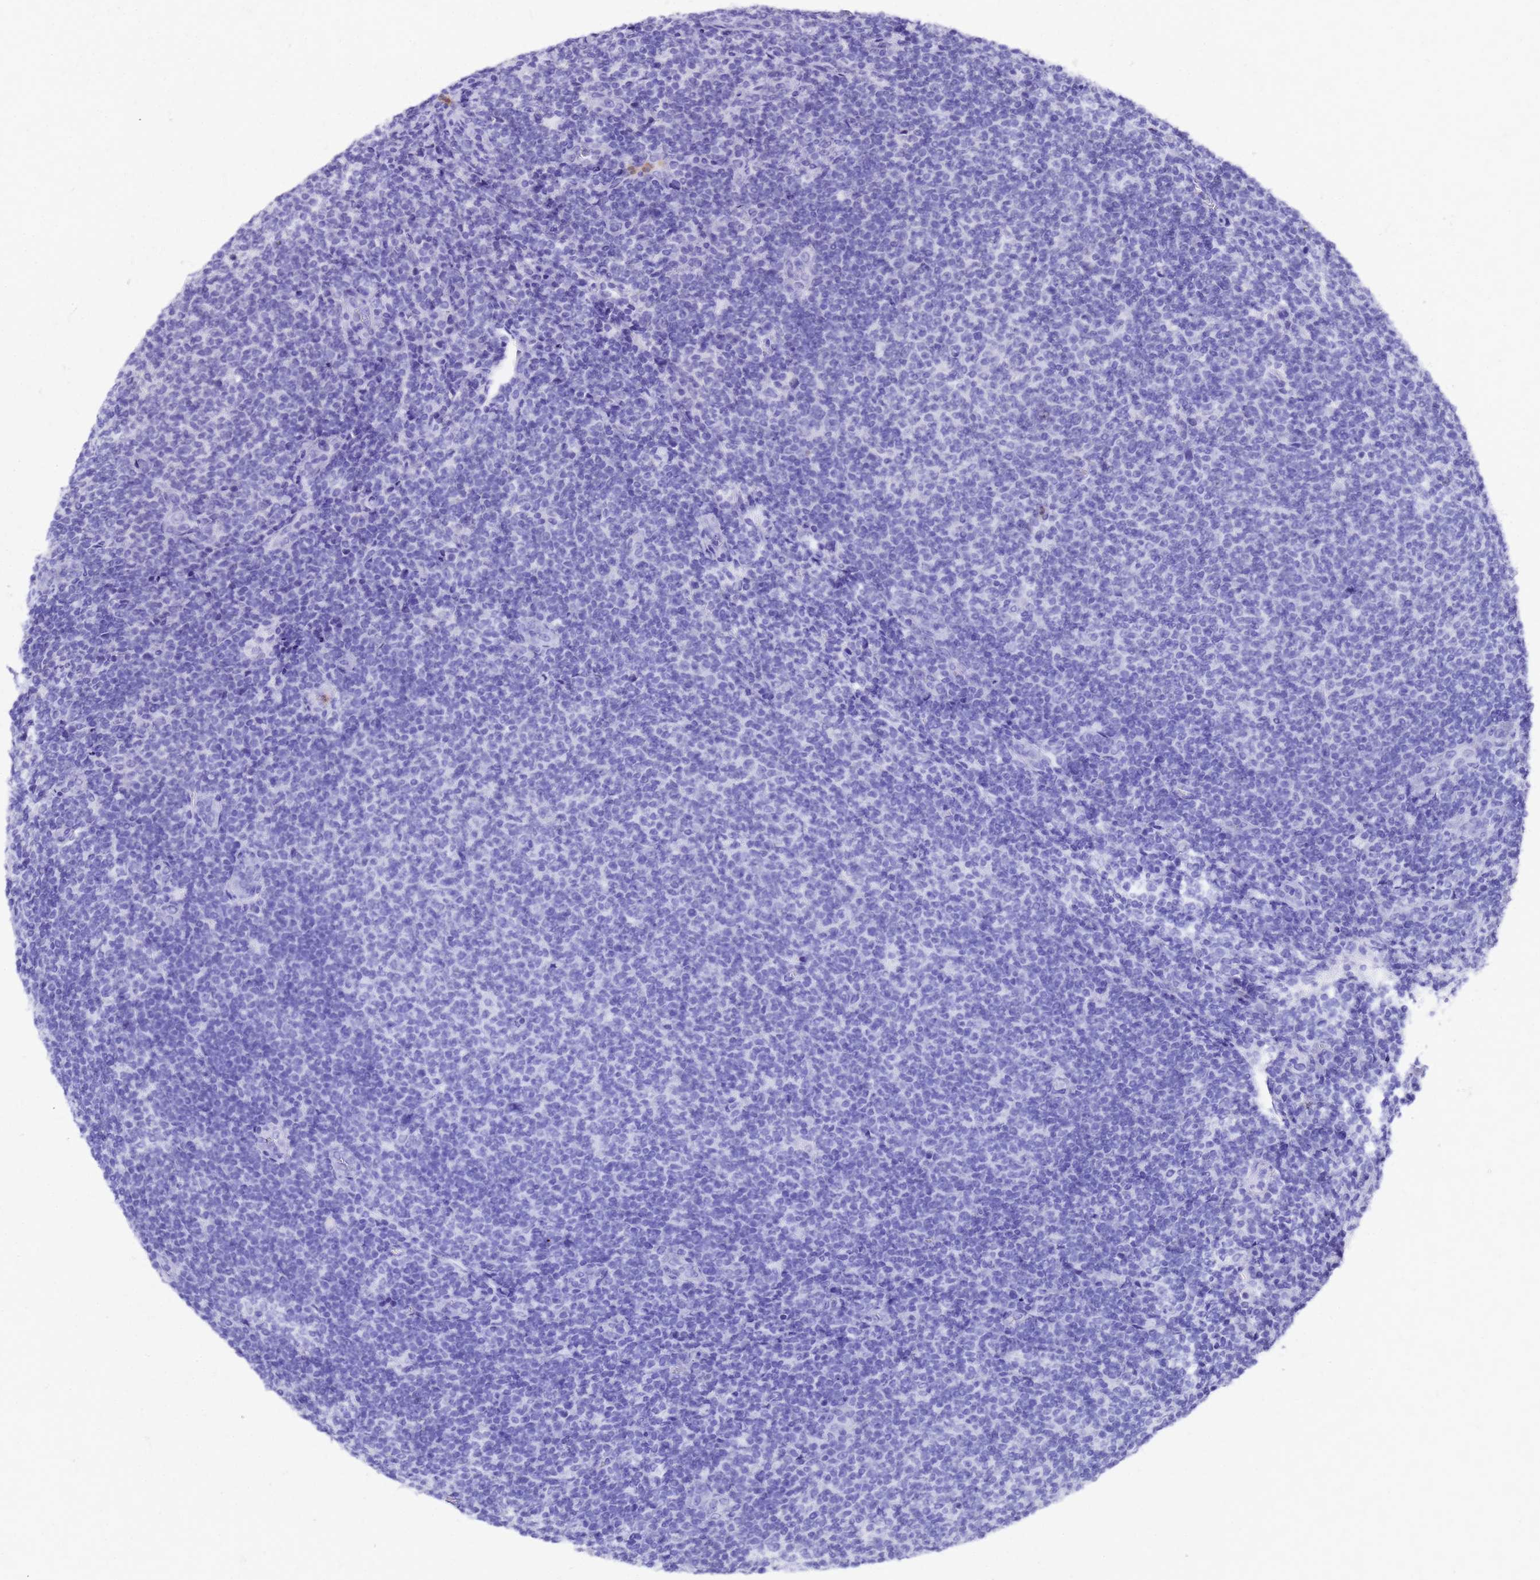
{"staining": {"intensity": "negative", "quantity": "none", "location": "none"}, "tissue": "lymphoma", "cell_type": "Tumor cells", "image_type": "cancer", "snomed": [{"axis": "morphology", "description": "Malignant lymphoma, non-Hodgkin's type, Low grade"}, {"axis": "topography", "description": "Lymph node"}], "caption": "Lymphoma was stained to show a protein in brown. There is no significant positivity in tumor cells.", "gene": "SMIM21", "patient": {"sex": "male", "age": 66}}